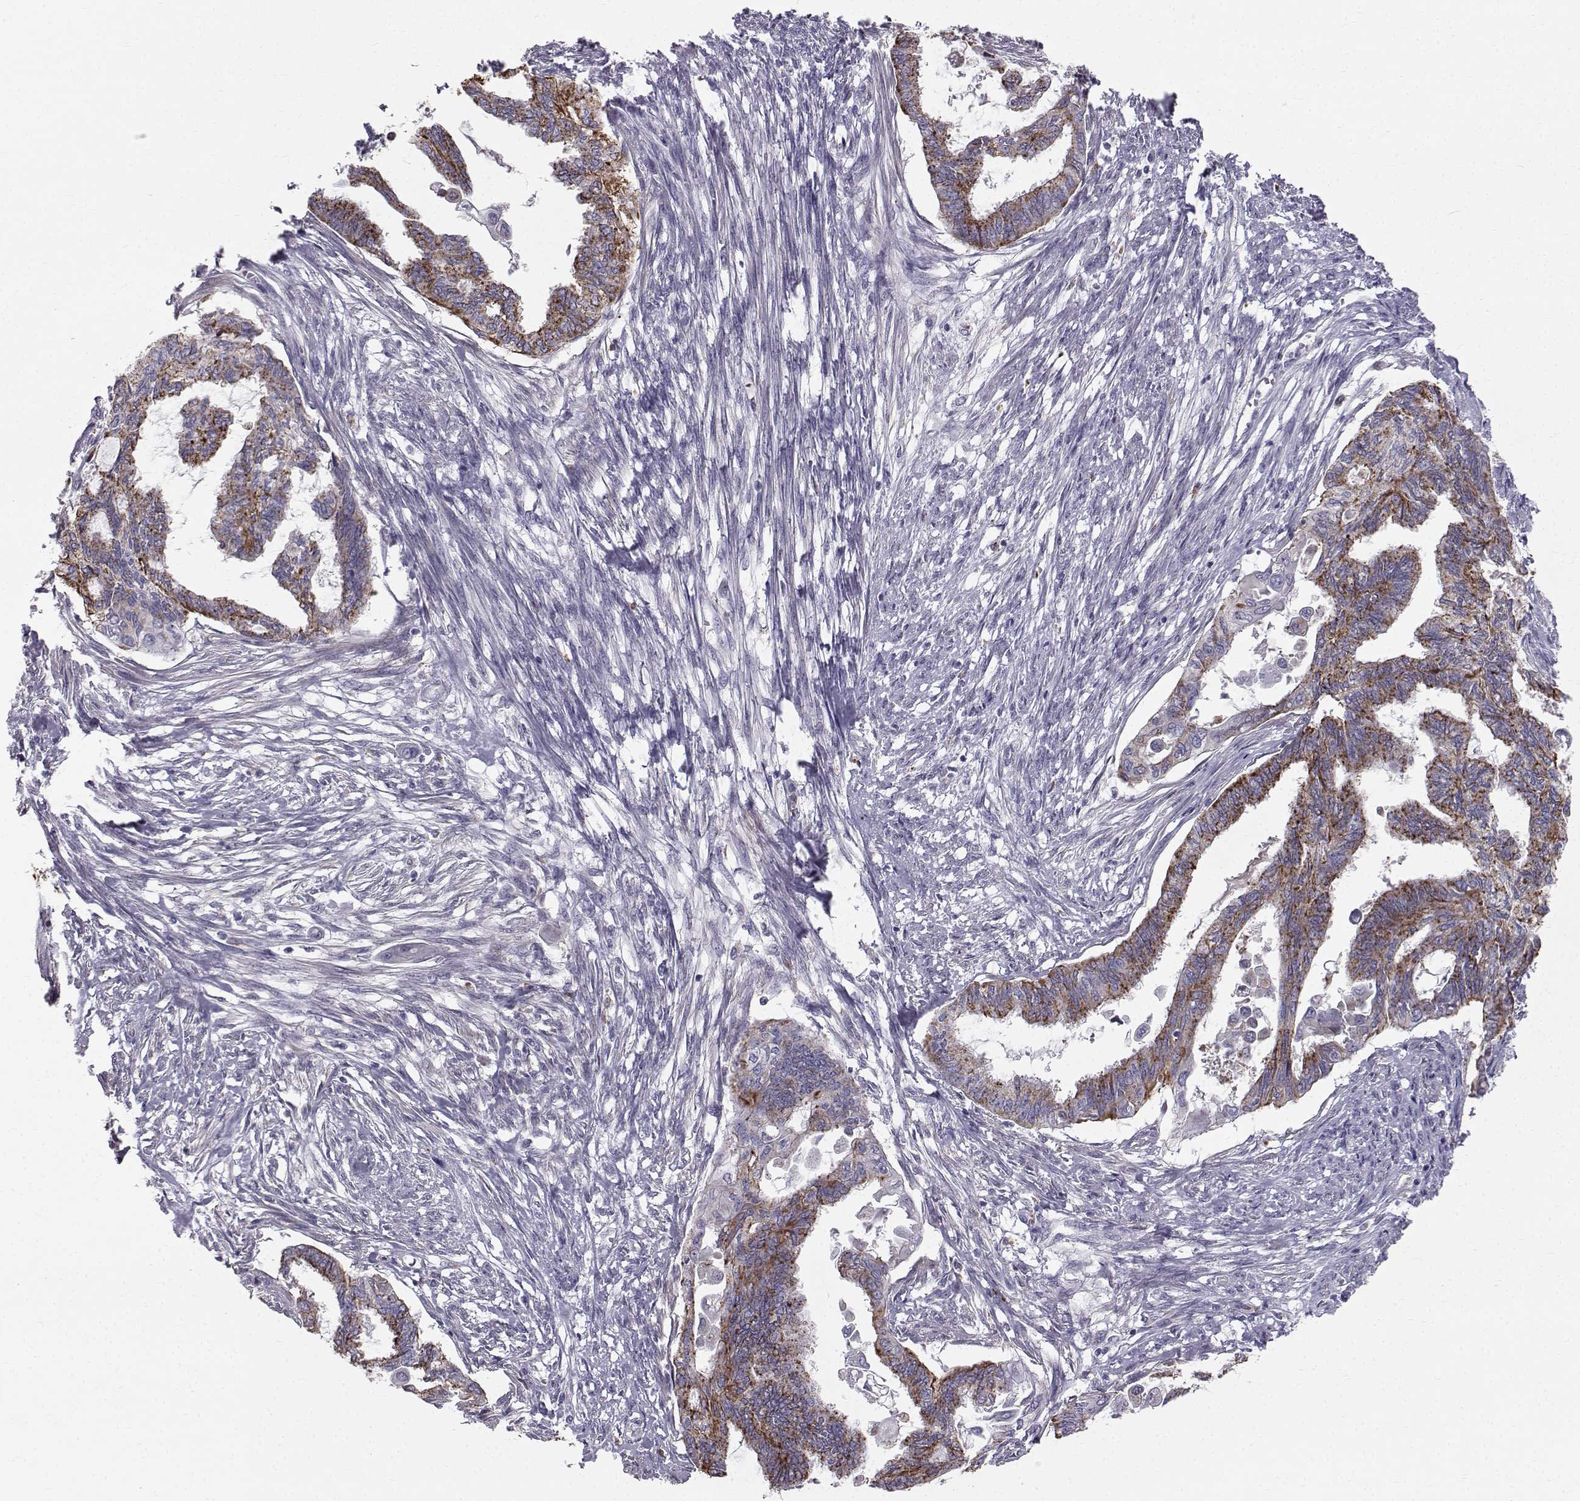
{"staining": {"intensity": "moderate", "quantity": ">75%", "location": "cytoplasmic/membranous"}, "tissue": "endometrial cancer", "cell_type": "Tumor cells", "image_type": "cancer", "snomed": [{"axis": "morphology", "description": "Adenocarcinoma, NOS"}, {"axis": "topography", "description": "Endometrium"}], "caption": "Protein expression analysis of endometrial cancer exhibits moderate cytoplasmic/membranous staining in approximately >75% of tumor cells.", "gene": "CALCR", "patient": {"sex": "female", "age": 86}}